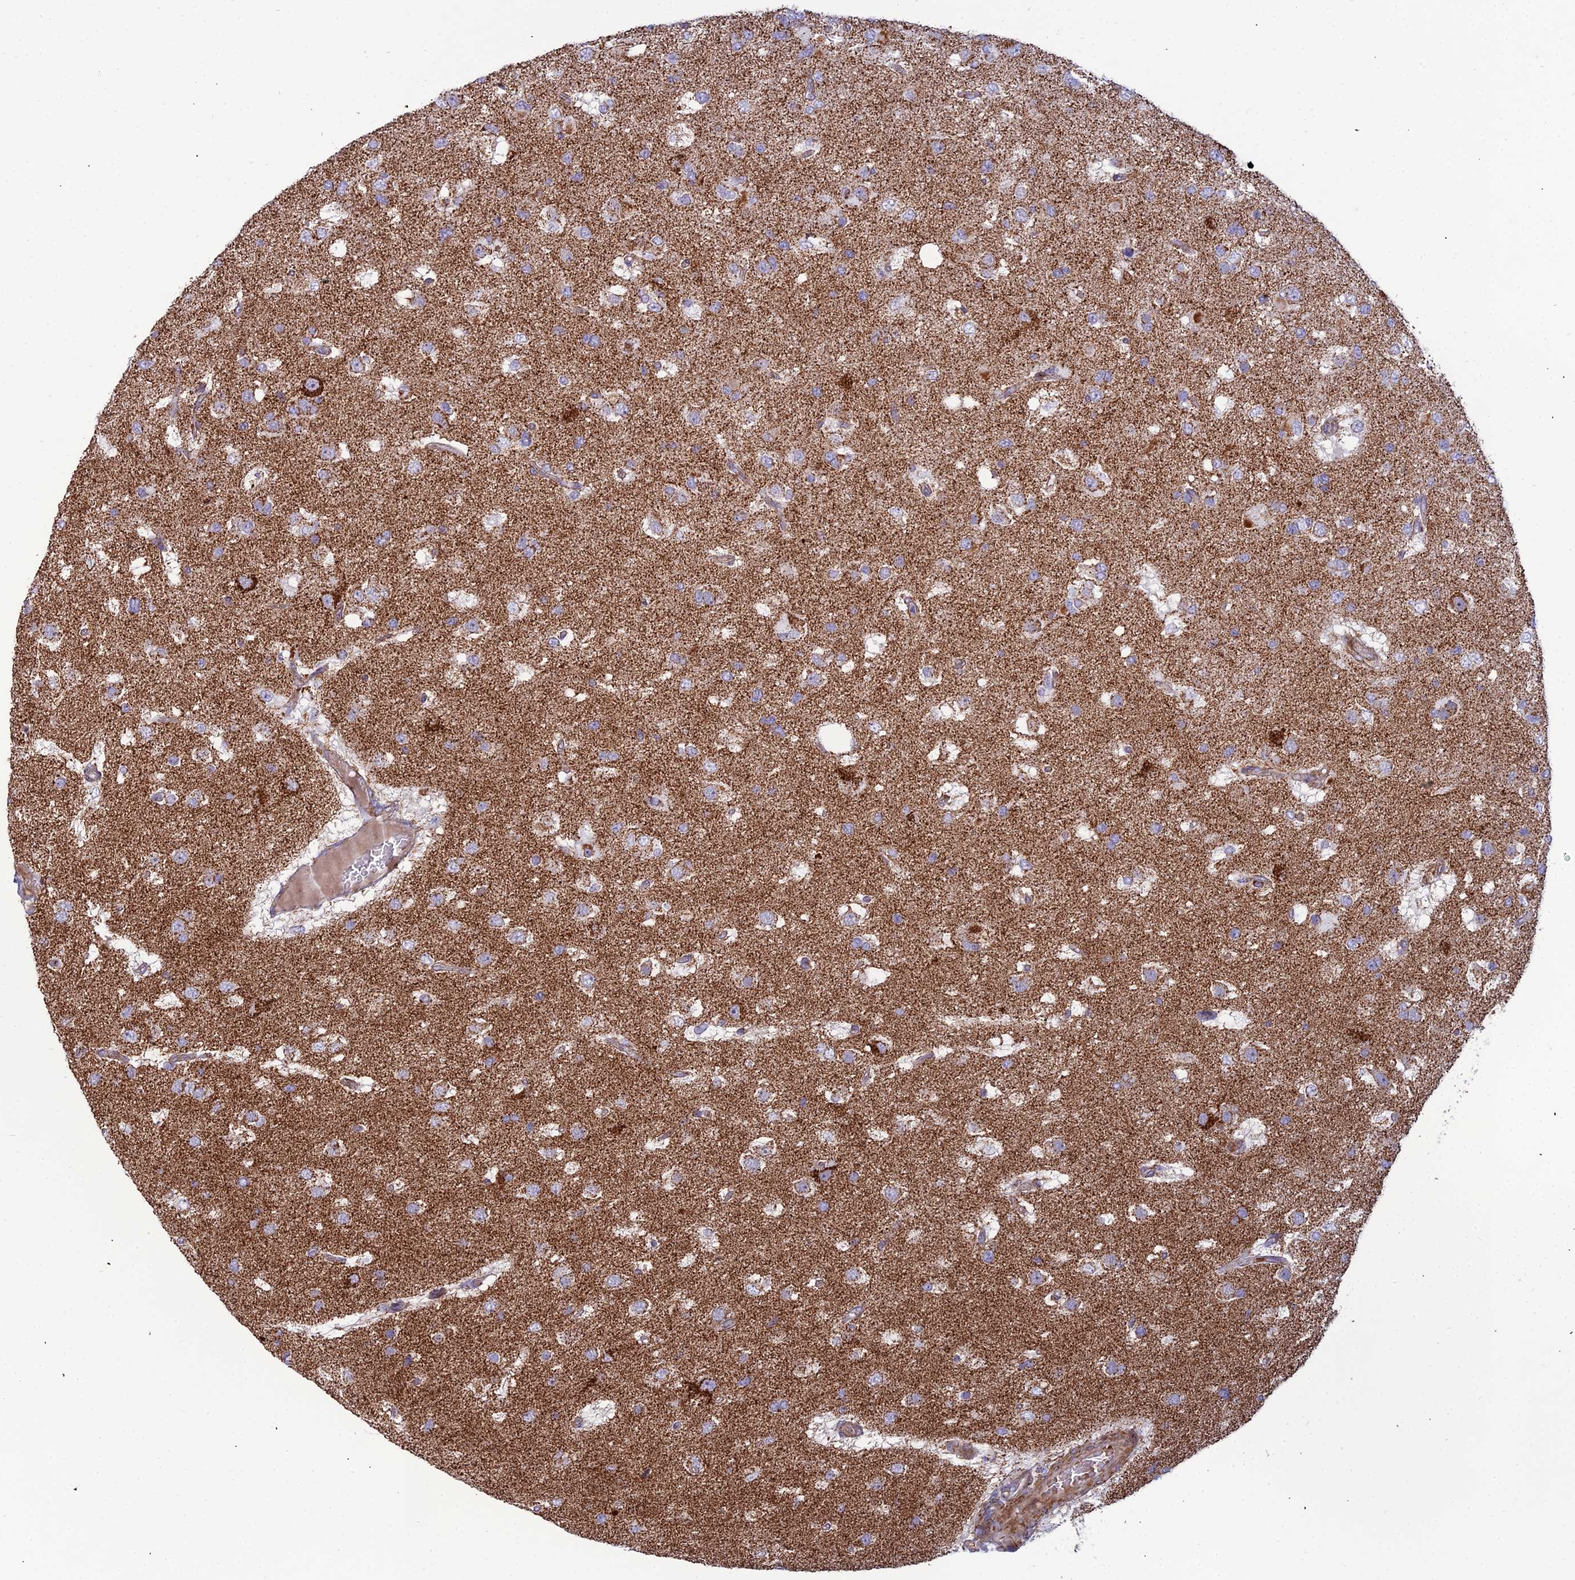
{"staining": {"intensity": "moderate", "quantity": ">75%", "location": "cytoplasmic/membranous"}, "tissue": "glioma", "cell_type": "Tumor cells", "image_type": "cancer", "snomed": [{"axis": "morphology", "description": "Glioma, malignant, High grade"}, {"axis": "topography", "description": "Brain"}], "caption": "A histopathology image of glioma stained for a protein exhibits moderate cytoplasmic/membranous brown staining in tumor cells.", "gene": "SLC35F4", "patient": {"sex": "male", "age": 53}}